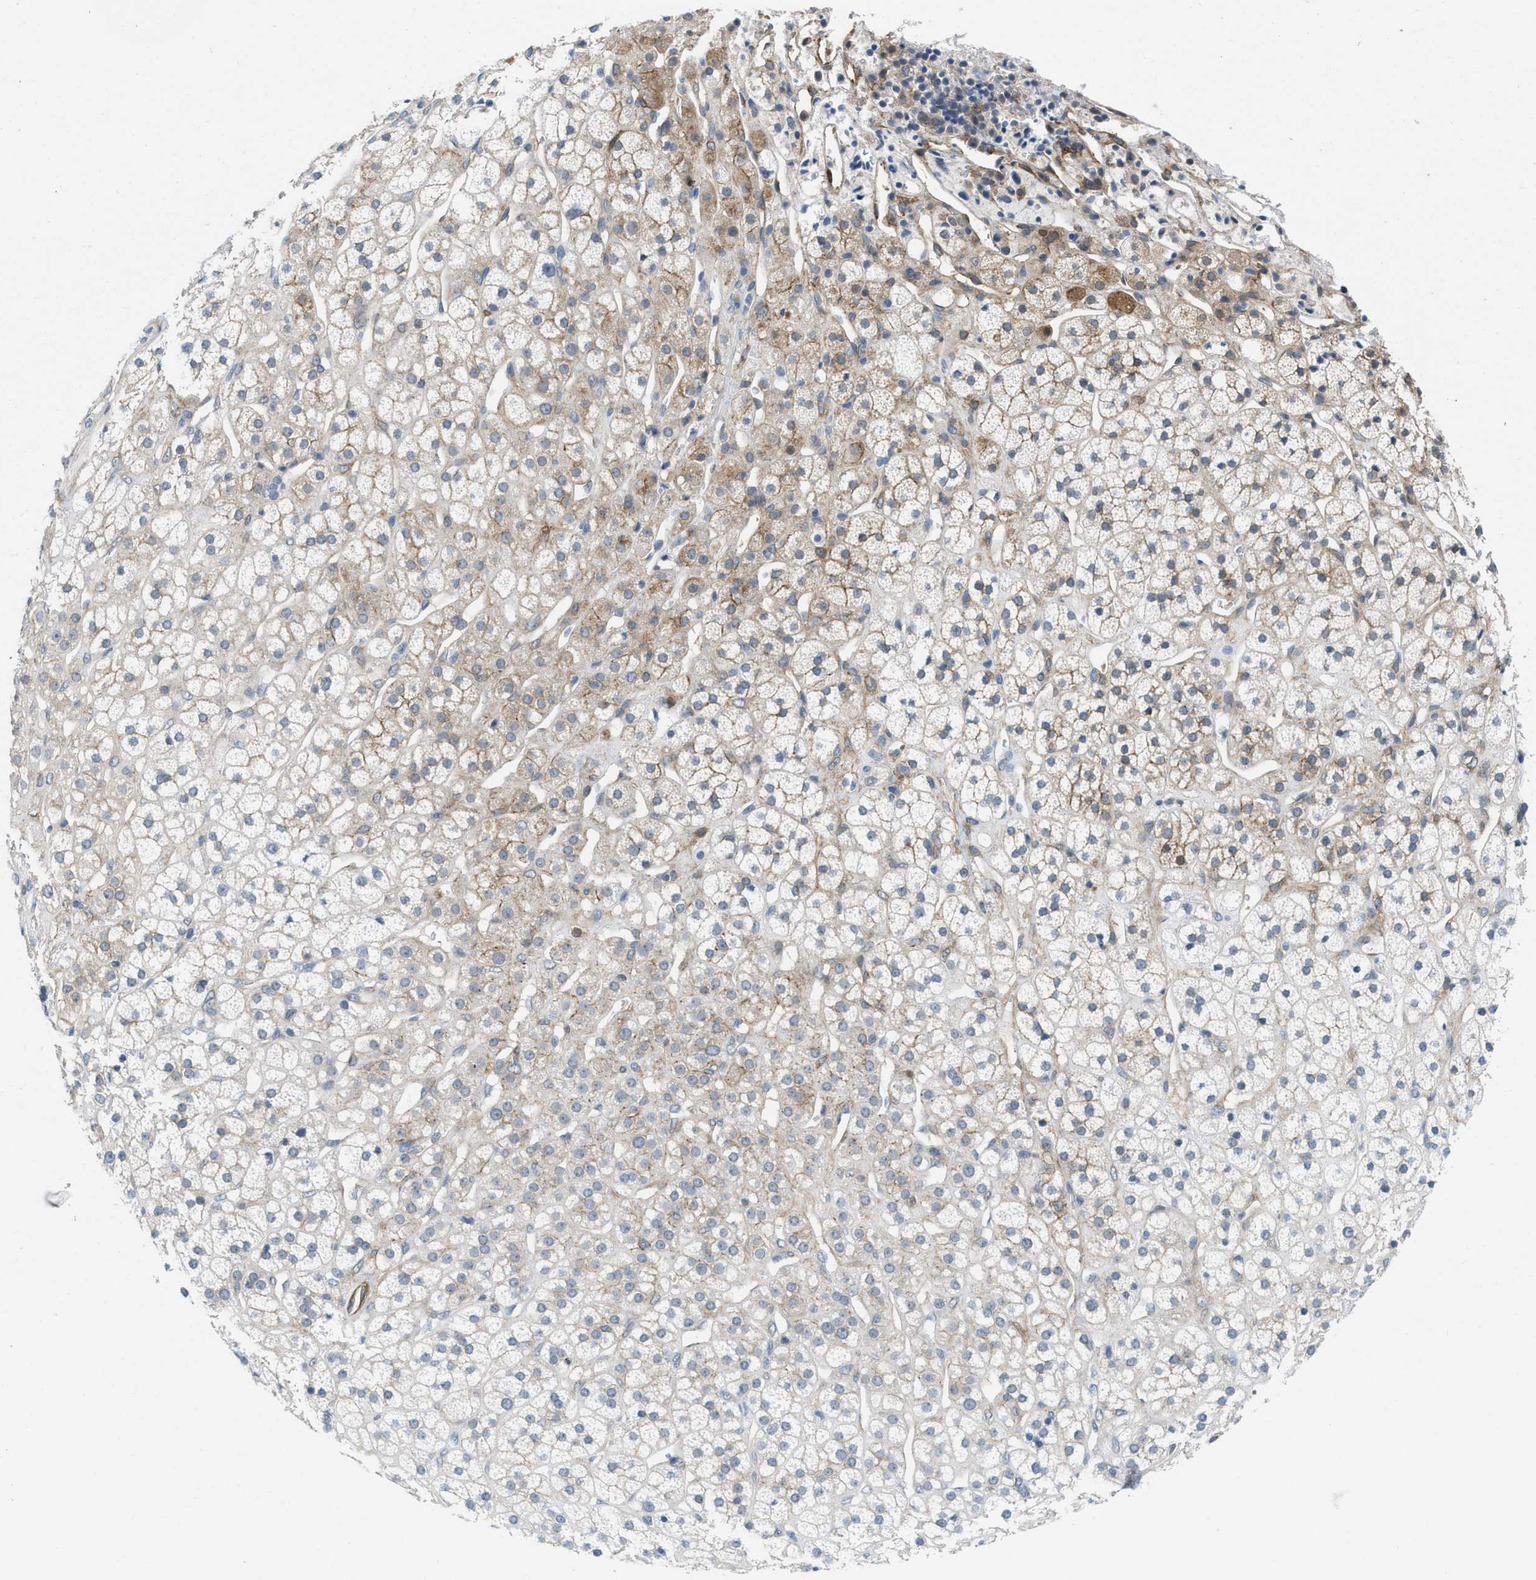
{"staining": {"intensity": "moderate", "quantity": "25%-75%", "location": "cytoplasmic/membranous"}, "tissue": "adrenal gland", "cell_type": "Glandular cells", "image_type": "normal", "snomed": [{"axis": "morphology", "description": "Normal tissue, NOS"}, {"axis": "topography", "description": "Adrenal gland"}], "caption": "Immunohistochemistry (DAB) staining of normal adrenal gland exhibits moderate cytoplasmic/membranous protein expression in about 25%-75% of glandular cells. Using DAB (brown) and hematoxylin (blue) stains, captured at high magnification using brightfield microscopy.", "gene": "PDLIM5", "patient": {"sex": "male", "age": 56}}